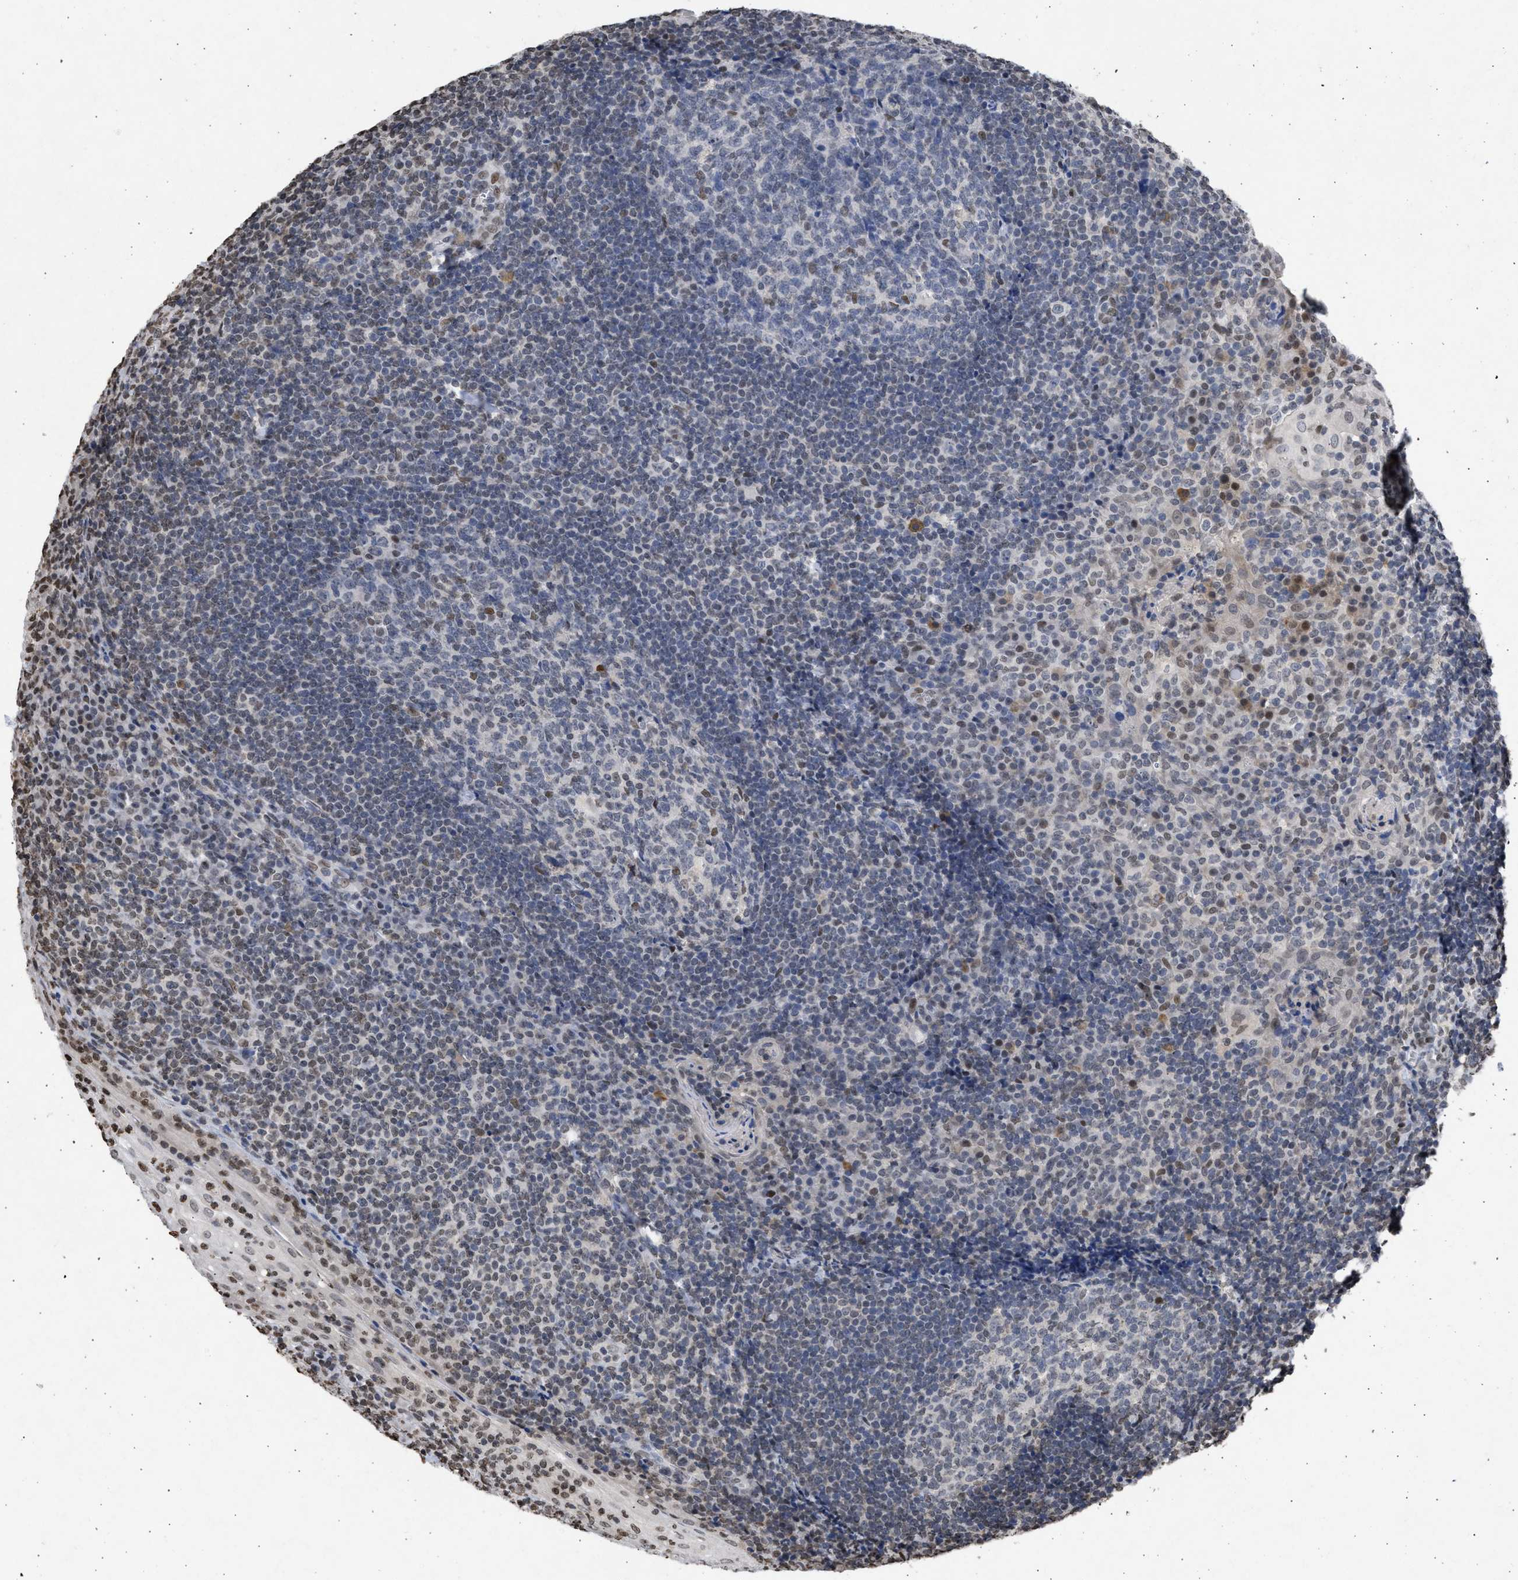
{"staining": {"intensity": "weak", "quantity": "25%-75%", "location": "nuclear"}, "tissue": "tonsil", "cell_type": "Germinal center cells", "image_type": "normal", "snomed": [{"axis": "morphology", "description": "Normal tissue, NOS"}, {"axis": "topography", "description": "Tonsil"}], "caption": "Immunohistochemical staining of normal human tonsil reveals low levels of weak nuclear positivity in about 25%-75% of germinal center cells.", "gene": "NUP35", "patient": {"sex": "male", "age": 37}}